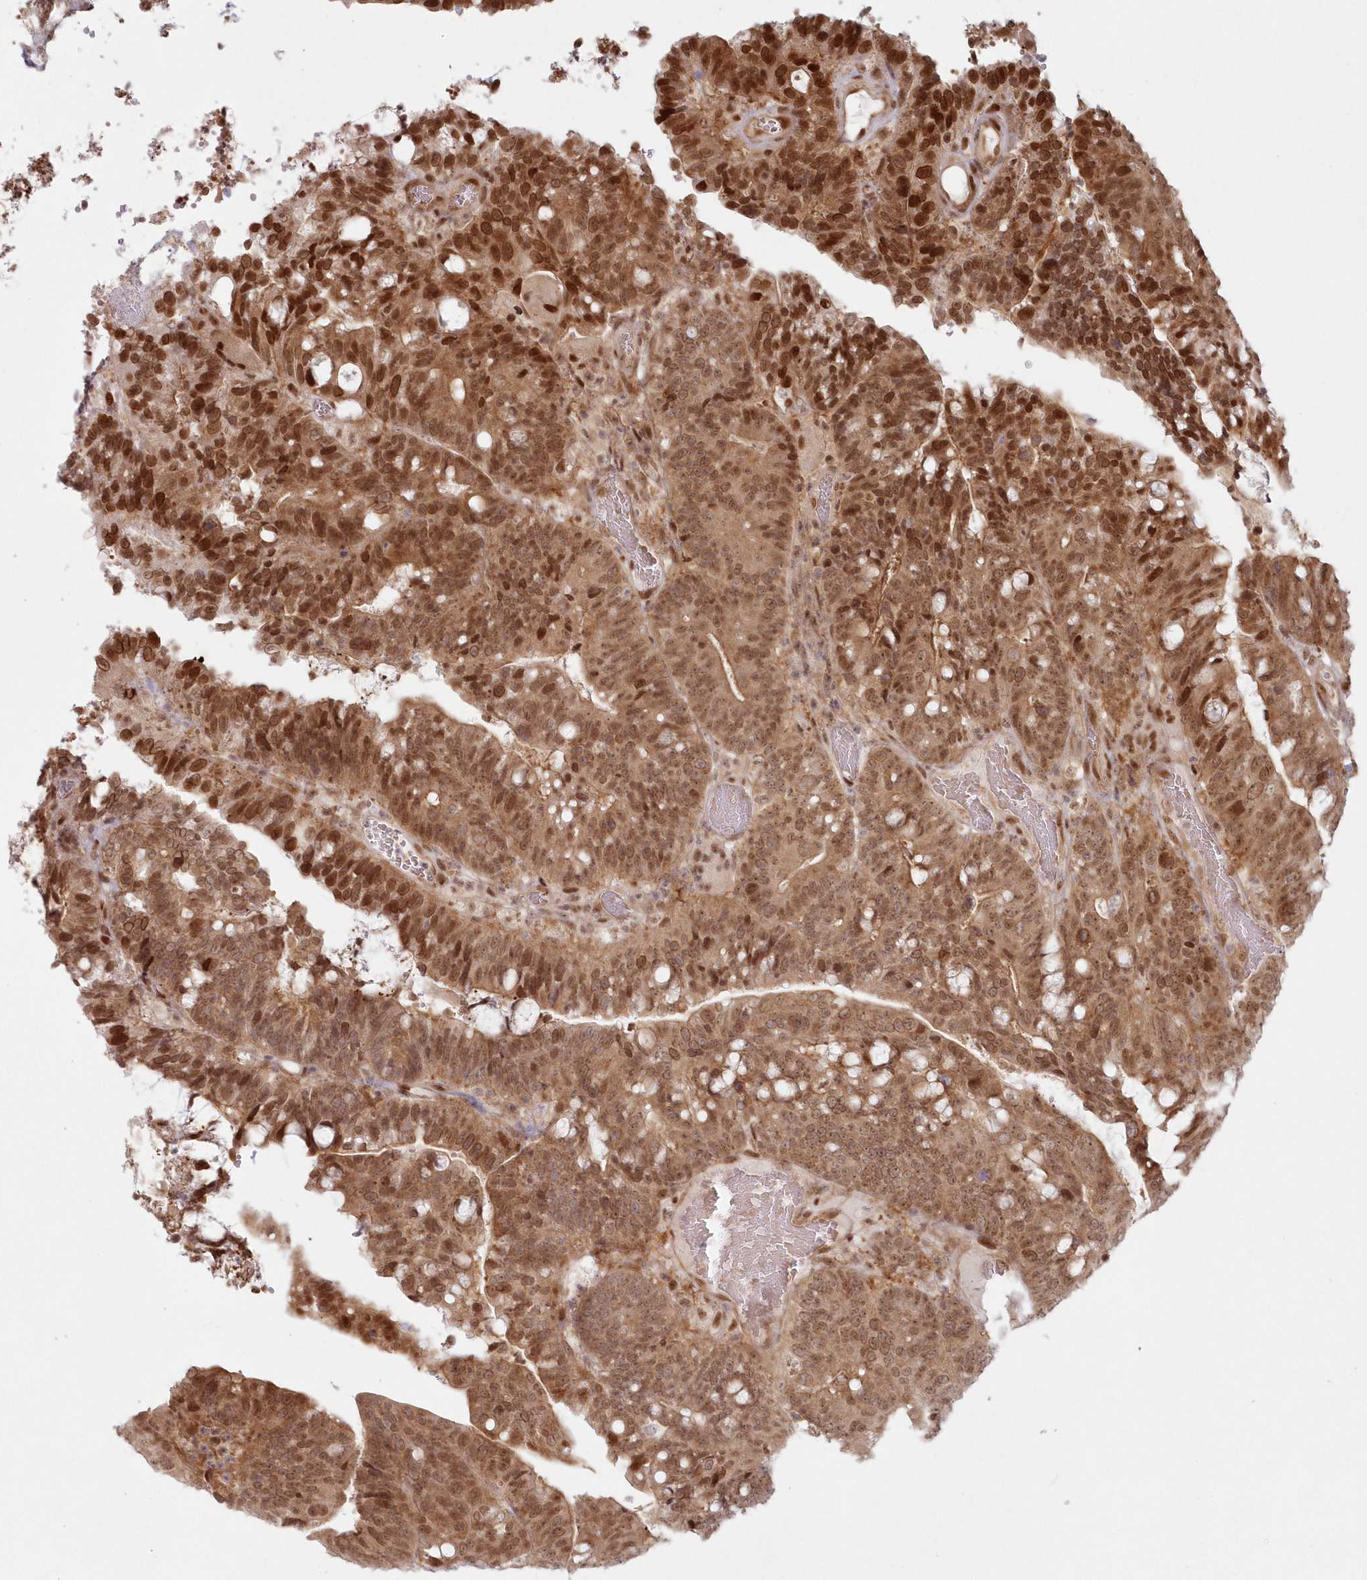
{"staining": {"intensity": "strong", "quantity": ">75%", "location": "nuclear"}, "tissue": "colorectal cancer", "cell_type": "Tumor cells", "image_type": "cancer", "snomed": [{"axis": "morphology", "description": "Adenocarcinoma, NOS"}, {"axis": "topography", "description": "Colon"}], "caption": "Protein analysis of colorectal cancer tissue reveals strong nuclear staining in approximately >75% of tumor cells.", "gene": "TOGARAM2", "patient": {"sex": "female", "age": 66}}